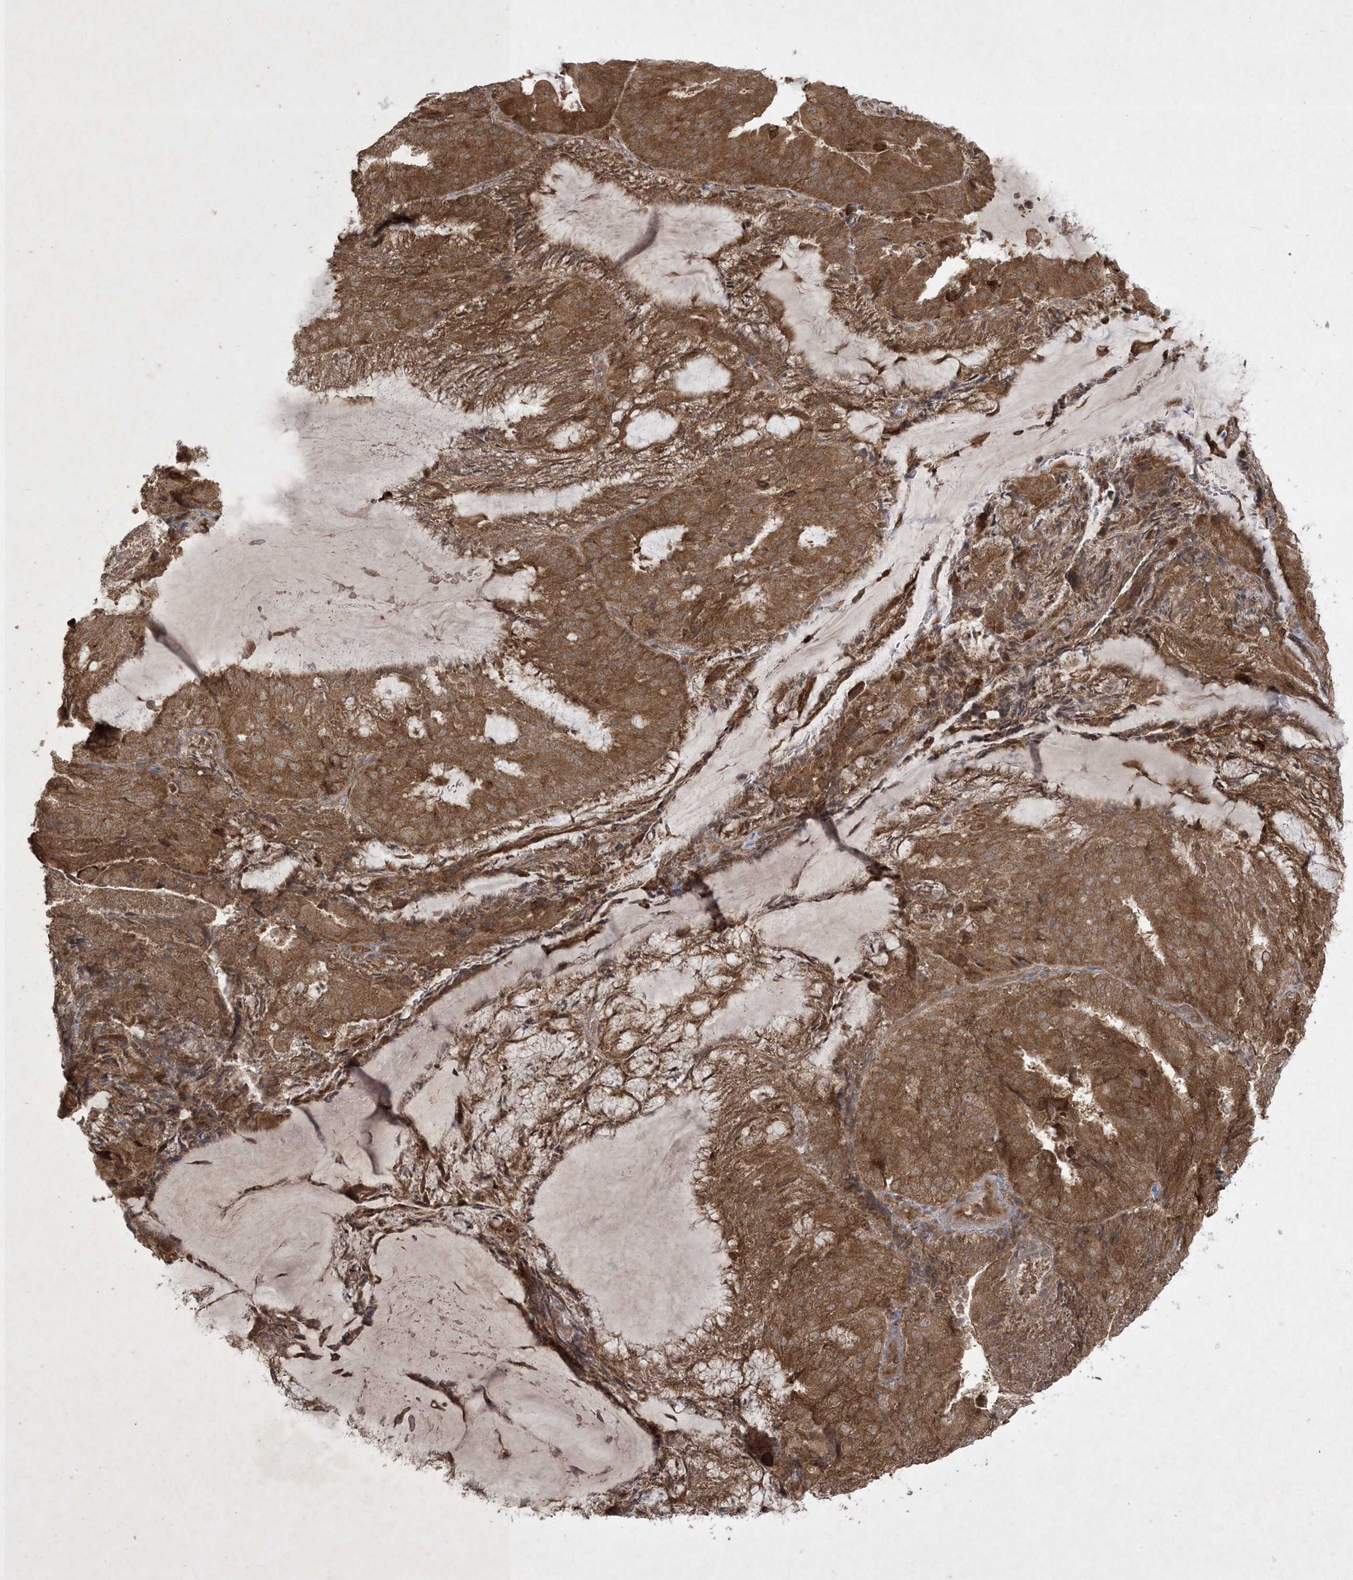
{"staining": {"intensity": "strong", "quantity": ">75%", "location": "cytoplasmic/membranous,nuclear"}, "tissue": "endometrial cancer", "cell_type": "Tumor cells", "image_type": "cancer", "snomed": [{"axis": "morphology", "description": "Adenocarcinoma, NOS"}, {"axis": "topography", "description": "Endometrium"}], "caption": "Brown immunohistochemical staining in endometrial cancer reveals strong cytoplasmic/membranous and nuclear staining in about >75% of tumor cells.", "gene": "NRBP2", "patient": {"sex": "female", "age": 81}}